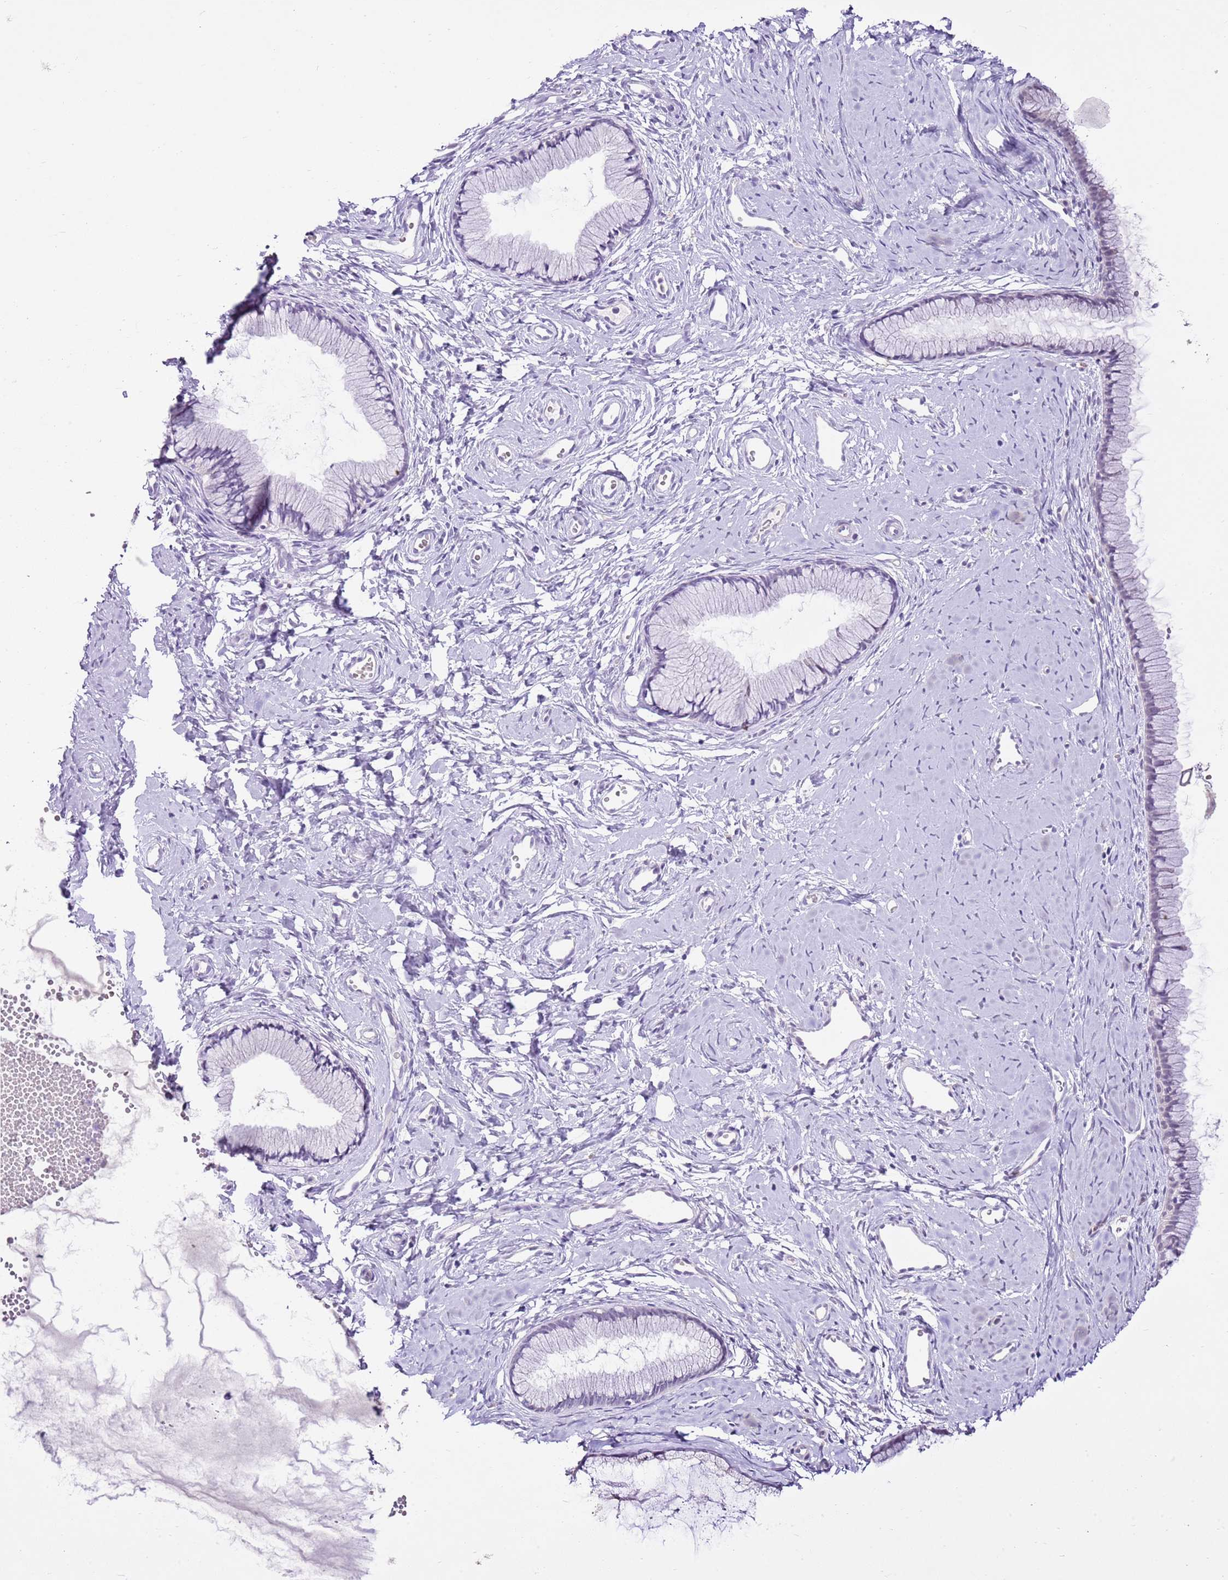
{"staining": {"intensity": "negative", "quantity": "none", "location": "none"}, "tissue": "cervix", "cell_type": "Glandular cells", "image_type": "normal", "snomed": [{"axis": "morphology", "description": "Normal tissue, NOS"}, {"axis": "topography", "description": "Cervix"}], "caption": "High magnification brightfield microscopy of normal cervix stained with DAB (brown) and counterstained with hematoxylin (blue): glandular cells show no significant positivity.", "gene": "XPO7", "patient": {"sex": "female", "age": 40}}